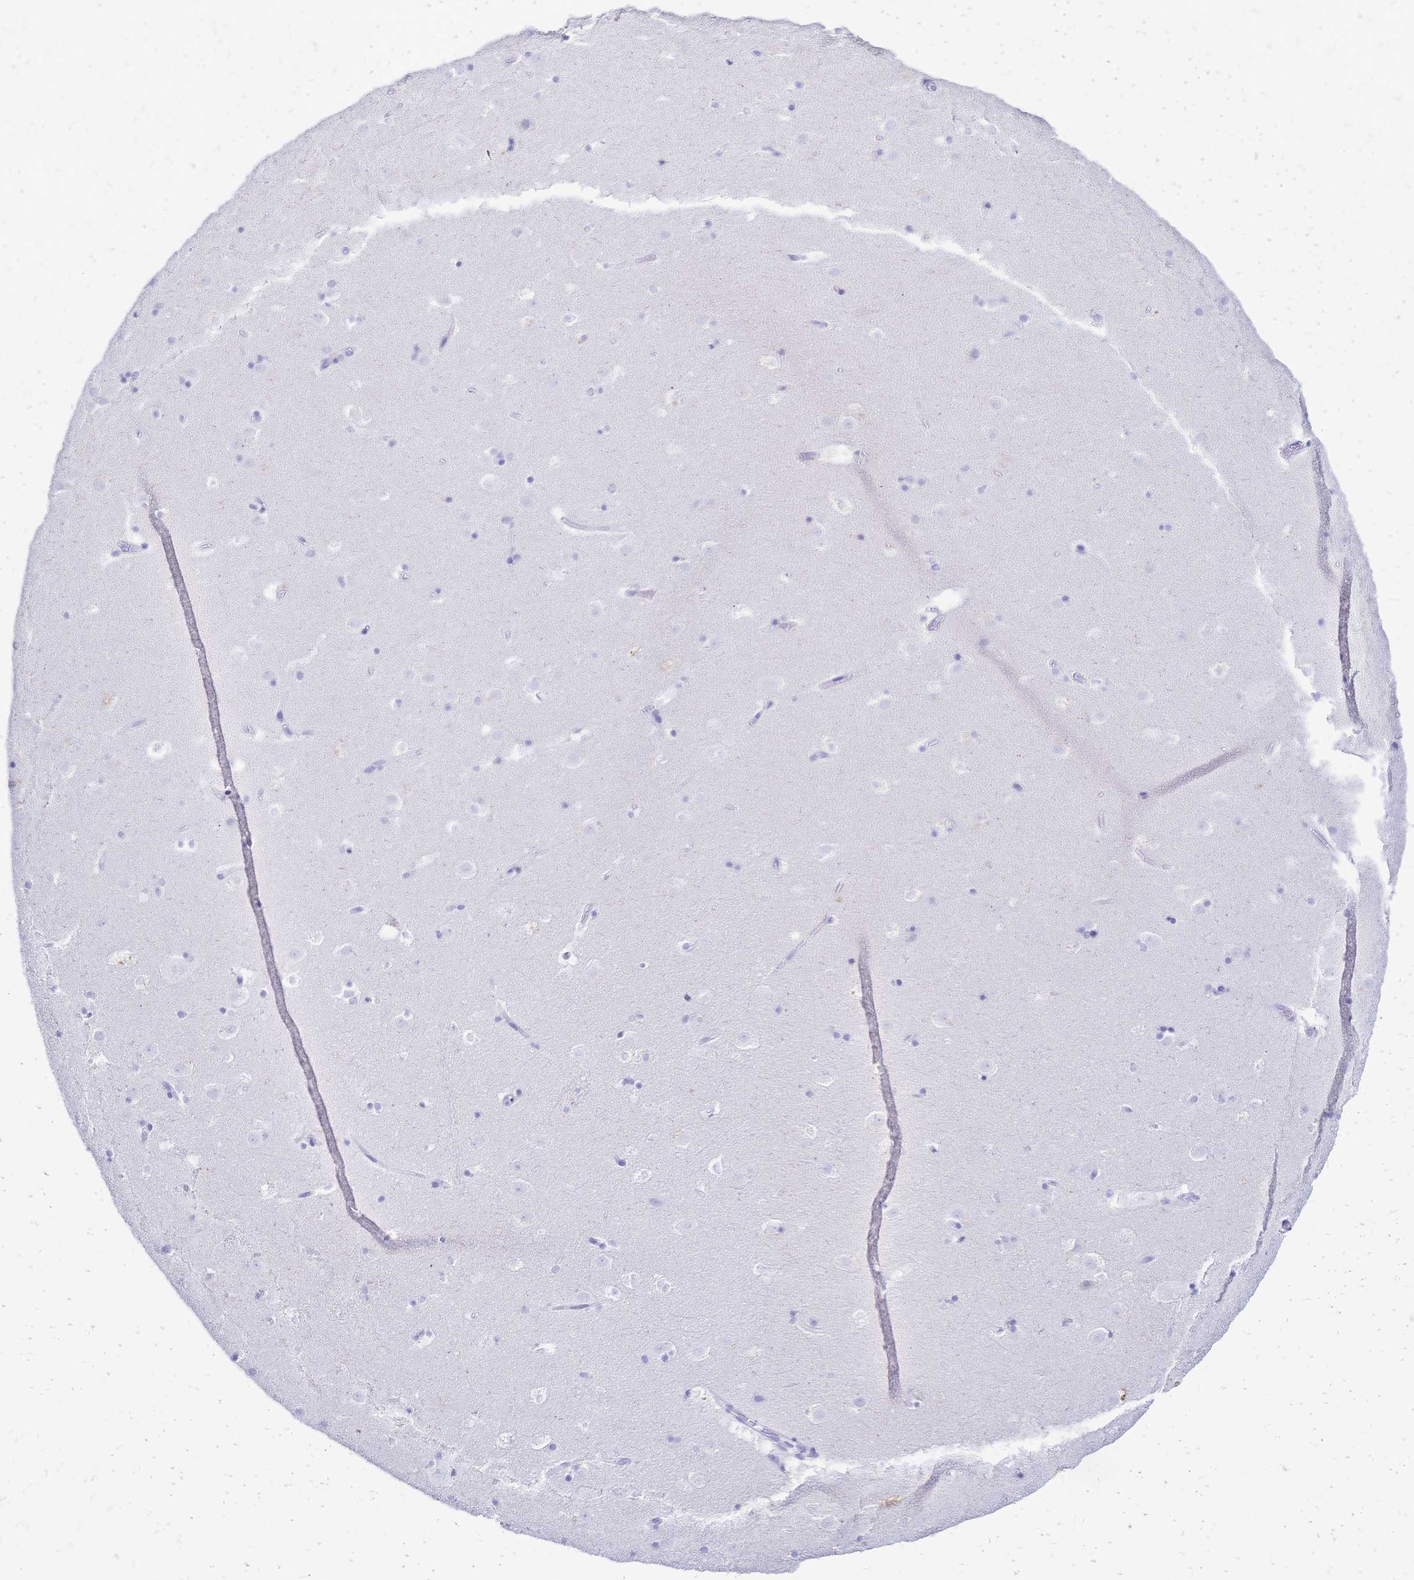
{"staining": {"intensity": "negative", "quantity": "none", "location": "none"}, "tissue": "caudate", "cell_type": "Glial cells", "image_type": "normal", "snomed": [{"axis": "morphology", "description": "Normal tissue, NOS"}, {"axis": "topography", "description": "Lateral ventricle wall"}], "caption": "Immunohistochemistry micrograph of unremarkable human caudate stained for a protein (brown), which displays no staining in glial cells.", "gene": "FA2H", "patient": {"sex": "male", "age": 37}}